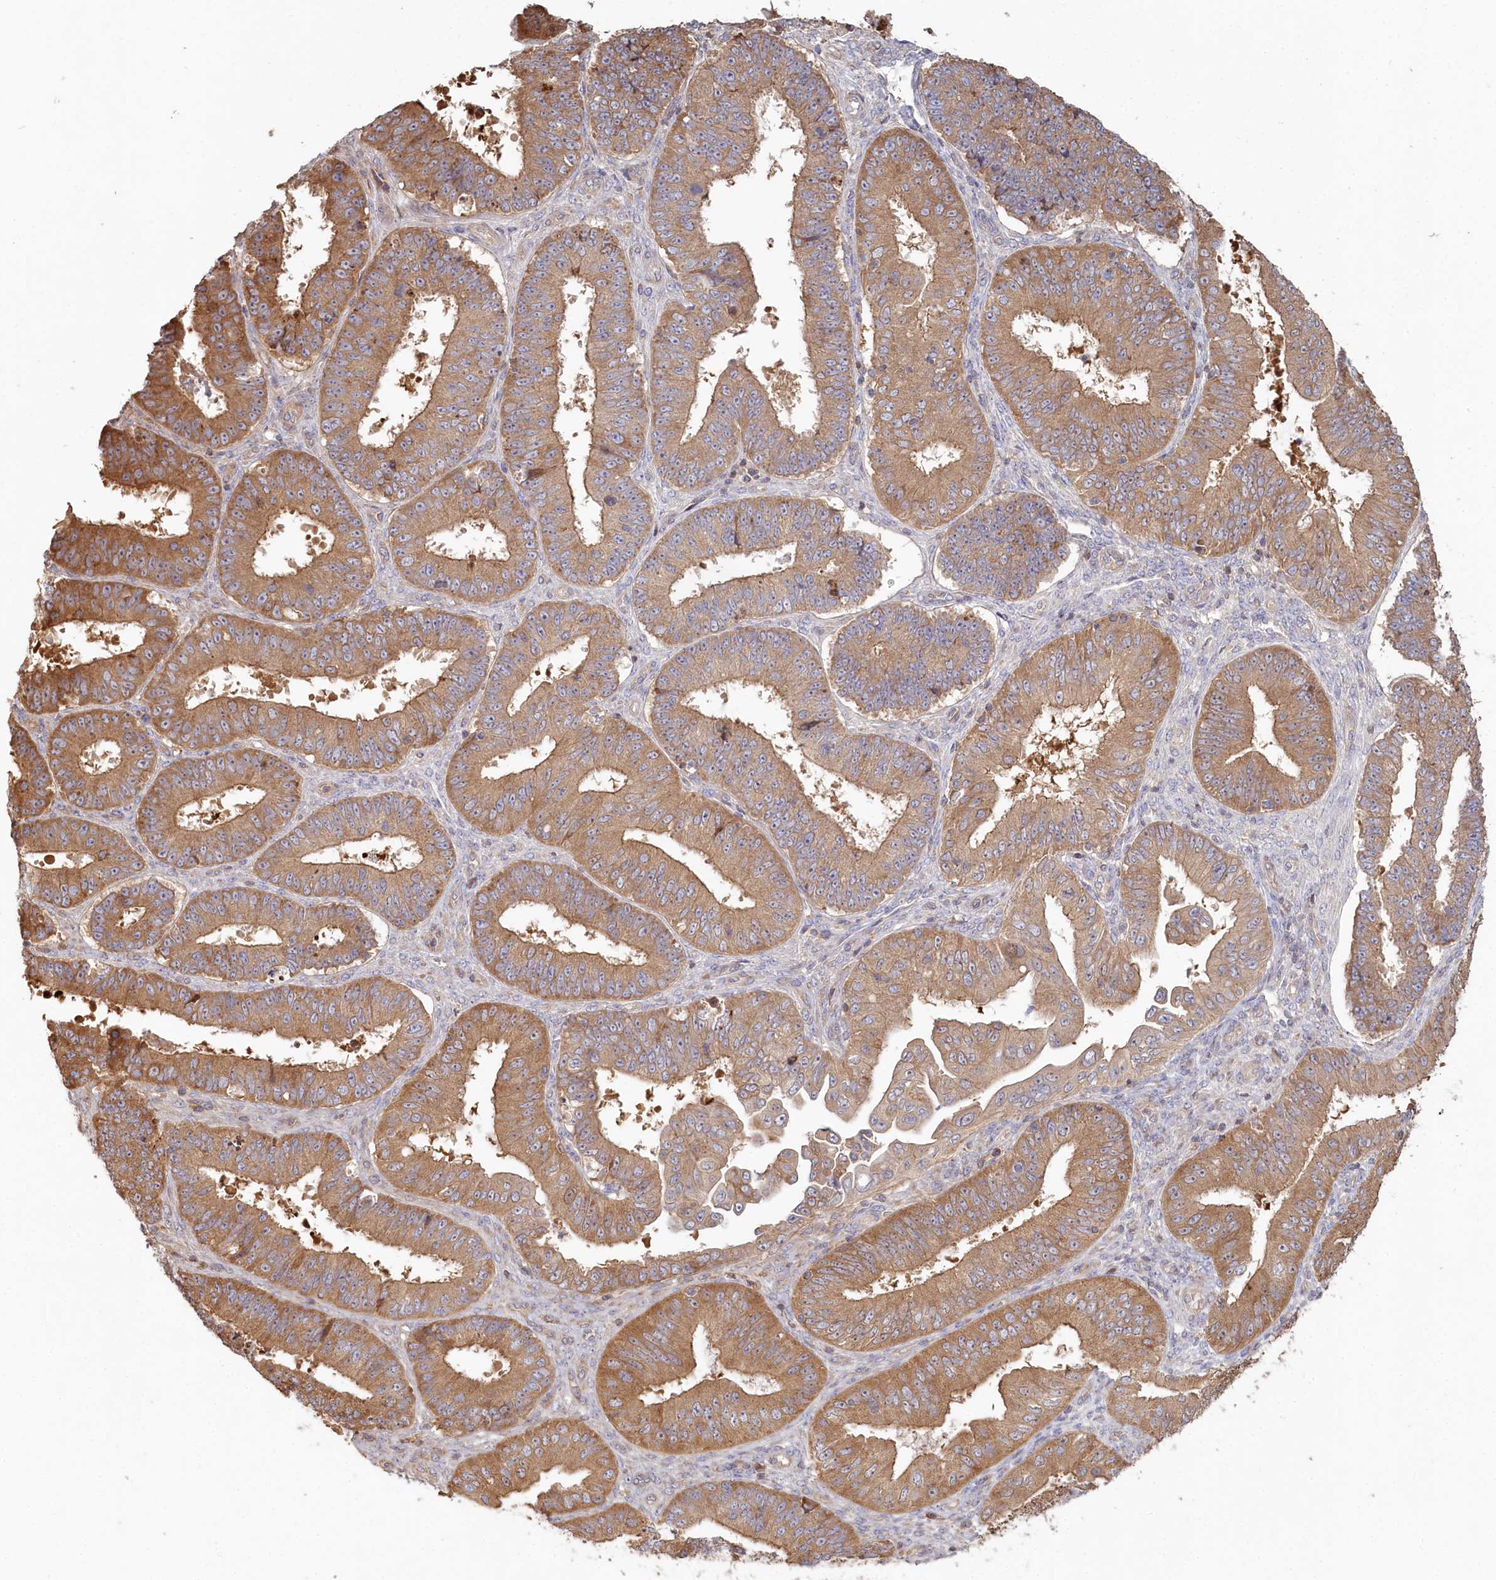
{"staining": {"intensity": "moderate", "quantity": ">75%", "location": "cytoplasmic/membranous"}, "tissue": "ovarian cancer", "cell_type": "Tumor cells", "image_type": "cancer", "snomed": [{"axis": "morphology", "description": "Carcinoma, endometroid"}, {"axis": "topography", "description": "Appendix"}, {"axis": "topography", "description": "Ovary"}], "caption": "Immunohistochemical staining of endometroid carcinoma (ovarian) reveals medium levels of moderate cytoplasmic/membranous protein staining in about >75% of tumor cells. (Brightfield microscopy of DAB IHC at high magnification).", "gene": "HAL", "patient": {"sex": "female", "age": 42}}